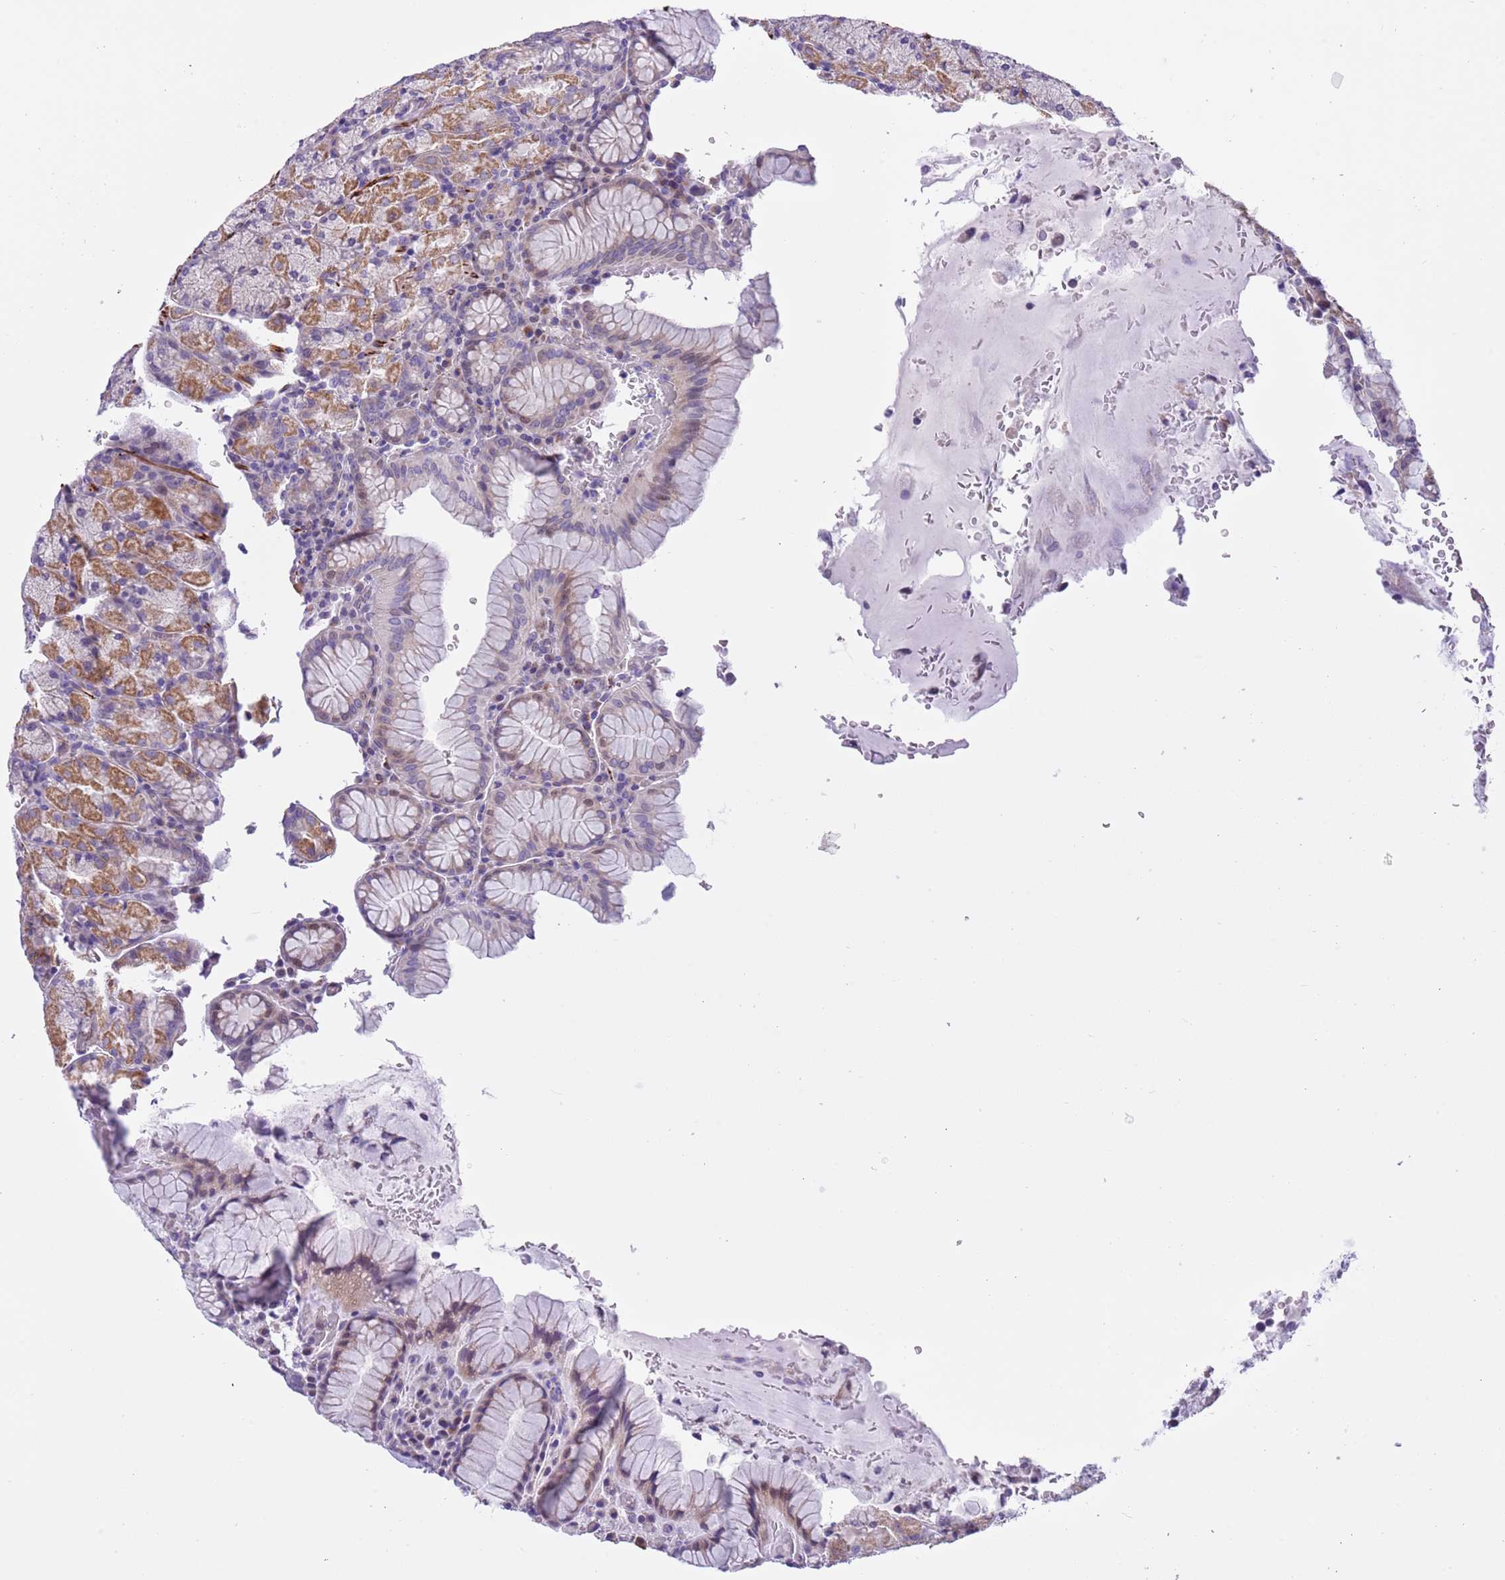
{"staining": {"intensity": "moderate", "quantity": "25%-75%", "location": "cytoplasmic/membranous"}, "tissue": "stomach", "cell_type": "Glandular cells", "image_type": "normal", "snomed": [{"axis": "morphology", "description": "Normal tissue, NOS"}, {"axis": "topography", "description": "Stomach, upper"}, {"axis": "topography", "description": "Stomach, lower"}], "caption": "Immunohistochemical staining of benign stomach exhibits moderate cytoplasmic/membranous protein expression in approximately 25%-75% of glandular cells. (IHC, brightfield microscopy, high magnification).", "gene": "NET1", "patient": {"sex": "male", "age": 80}}